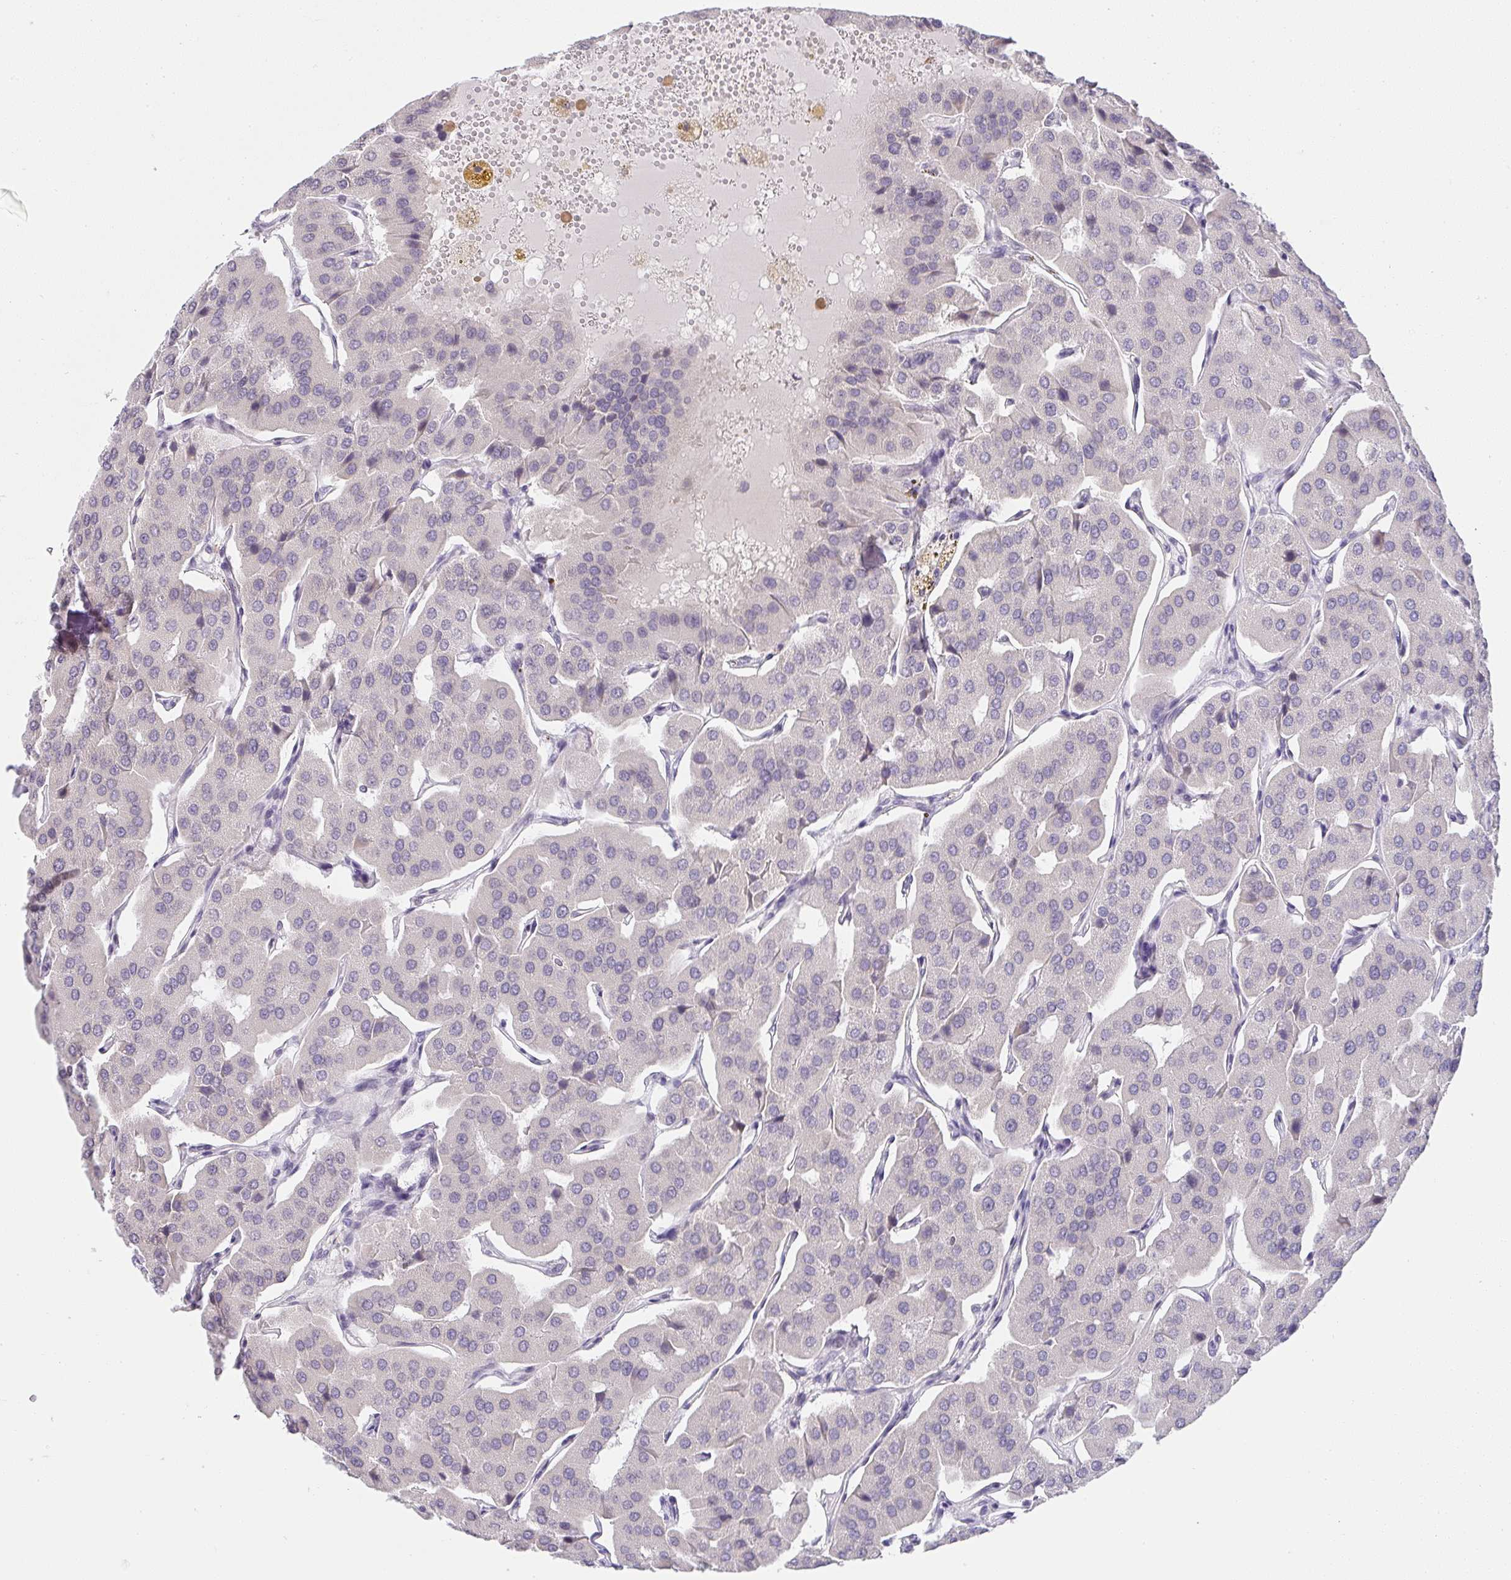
{"staining": {"intensity": "negative", "quantity": "none", "location": "none"}, "tissue": "parathyroid gland", "cell_type": "Glandular cells", "image_type": "normal", "snomed": [{"axis": "morphology", "description": "Normal tissue, NOS"}, {"axis": "morphology", "description": "Adenoma, NOS"}, {"axis": "topography", "description": "Parathyroid gland"}], "caption": "Glandular cells show no significant protein expression in benign parathyroid gland. (DAB immunohistochemistry (IHC) visualized using brightfield microscopy, high magnification).", "gene": "CACNA1S", "patient": {"sex": "female", "age": 86}}